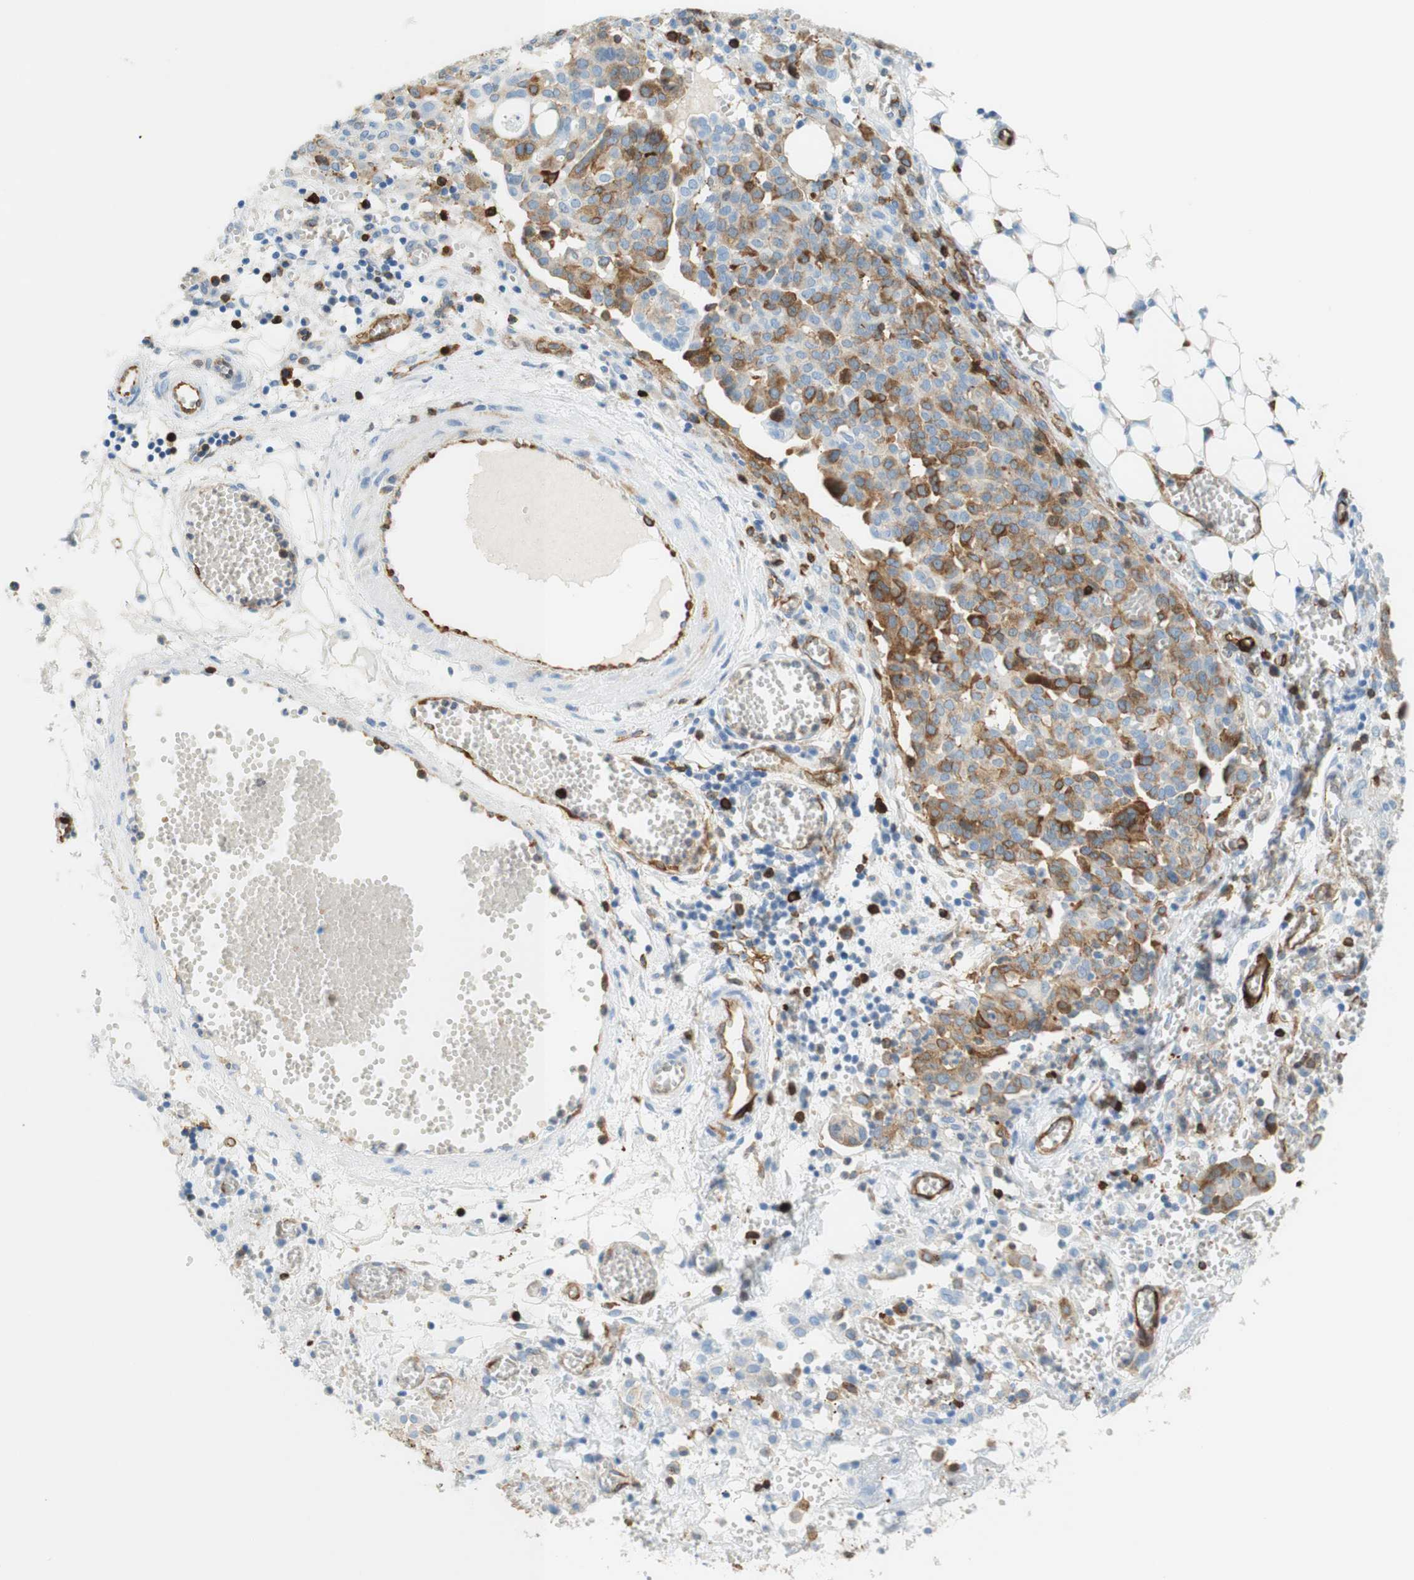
{"staining": {"intensity": "moderate", "quantity": "25%-75%", "location": "cytoplasmic/membranous"}, "tissue": "ovarian cancer", "cell_type": "Tumor cells", "image_type": "cancer", "snomed": [{"axis": "morphology", "description": "Cystadenocarcinoma, serous, NOS"}, {"axis": "topography", "description": "Soft tissue"}, {"axis": "topography", "description": "Ovary"}], "caption": "Tumor cells demonstrate medium levels of moderate cytoplasmic/membranous positivity in about 25%-75% of cells in ovarian cancer.", "gene": "STMN1", "patient": {"sex": "female", "age": 57}}